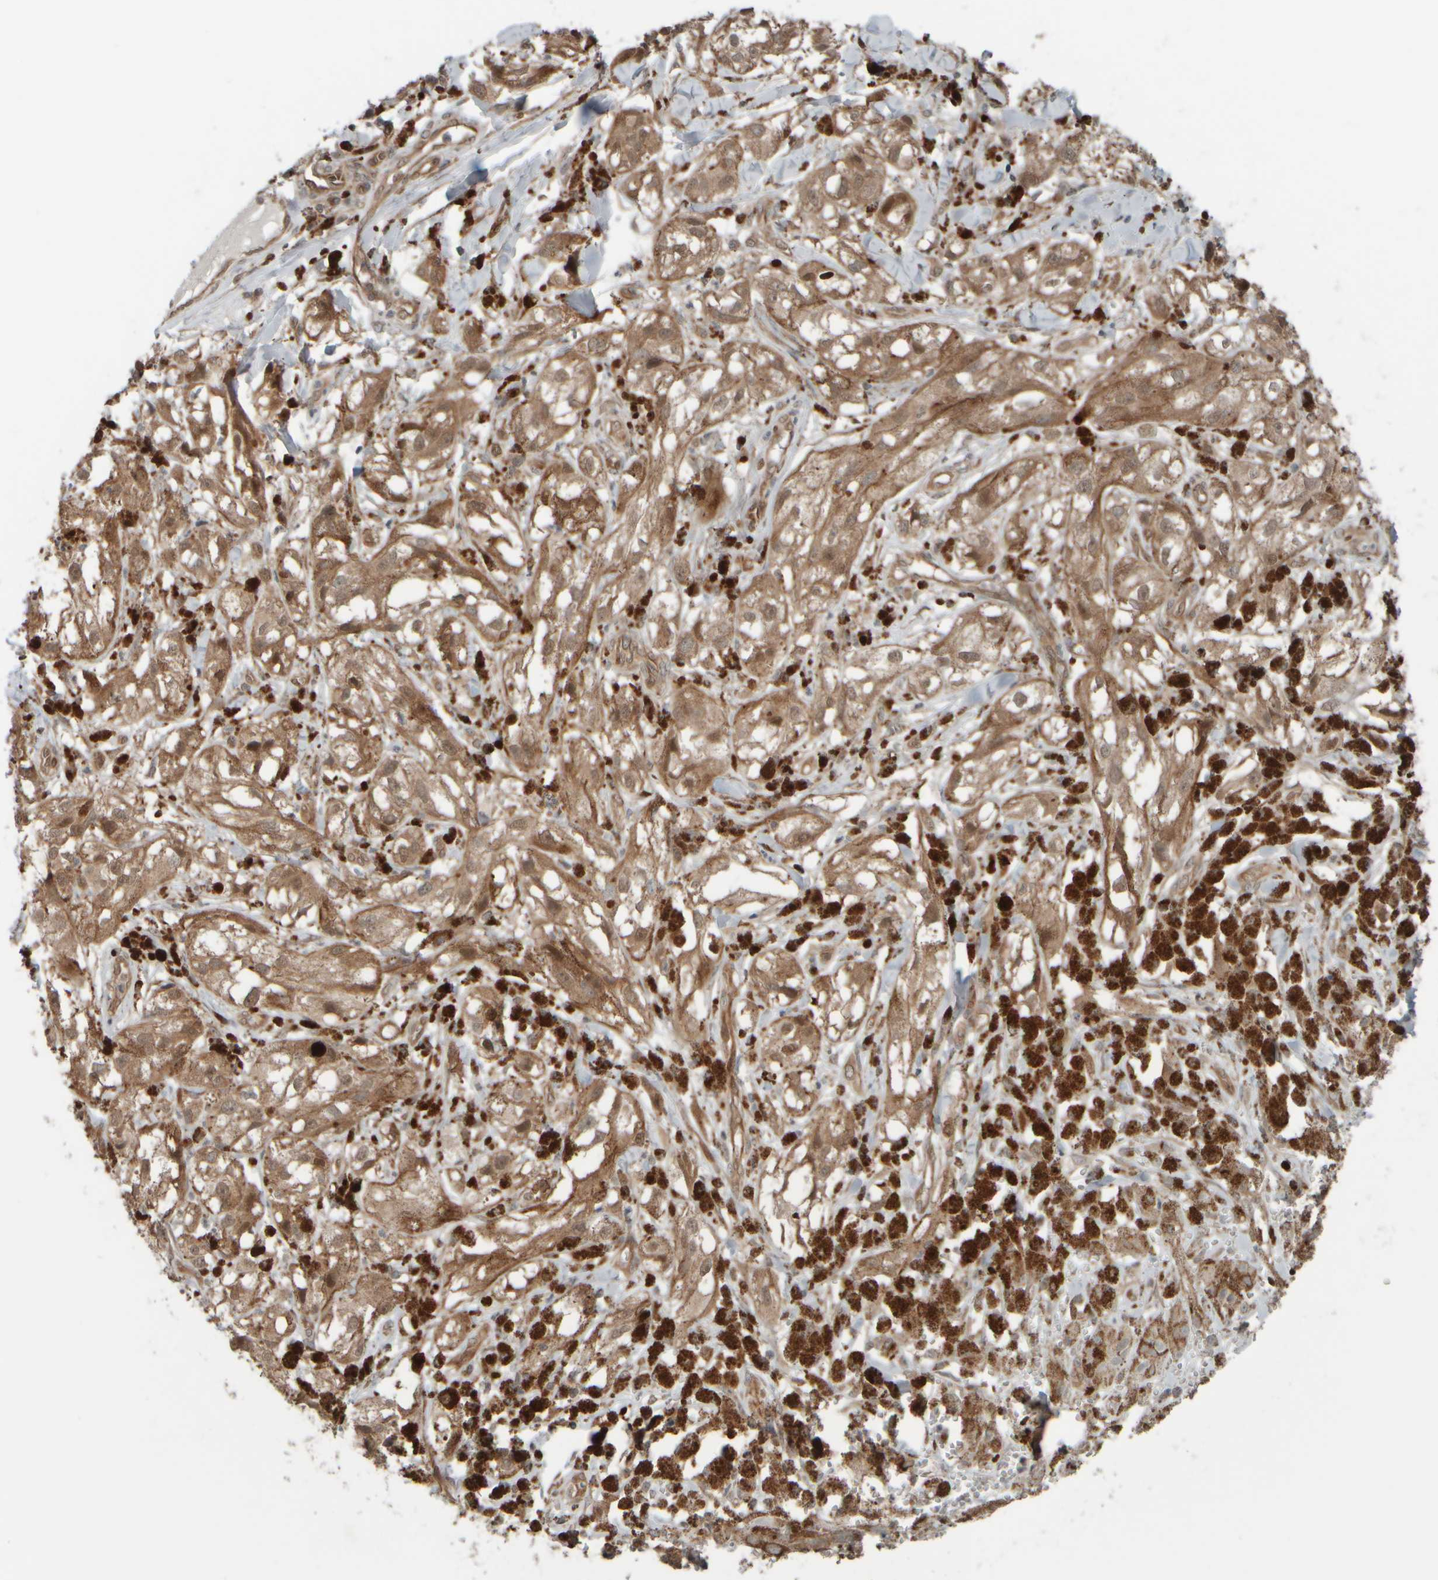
{"staining": {"intensity": "moderate", "quantity": ">75%", "location": "cytoplasmic/membranous"}, "tissue": "melanoma", "cell_type": "Tumor cells", "image_type": "cancer", "snomed": [{"axis": "morphology", "description": "Malignant melanoma, NOS"}, {"axis": "topography", "description": "Skin"}], "caption": "IHC of human melanoma reveals medium levels of moderate cytoplasmic/membranous staining in approximately >75% of tumor cells. (Brightfield microscopy of DAB IHC at high magnification).", "gene": "GIGYF1", "patient": {"sex": "male", "age": 88}}